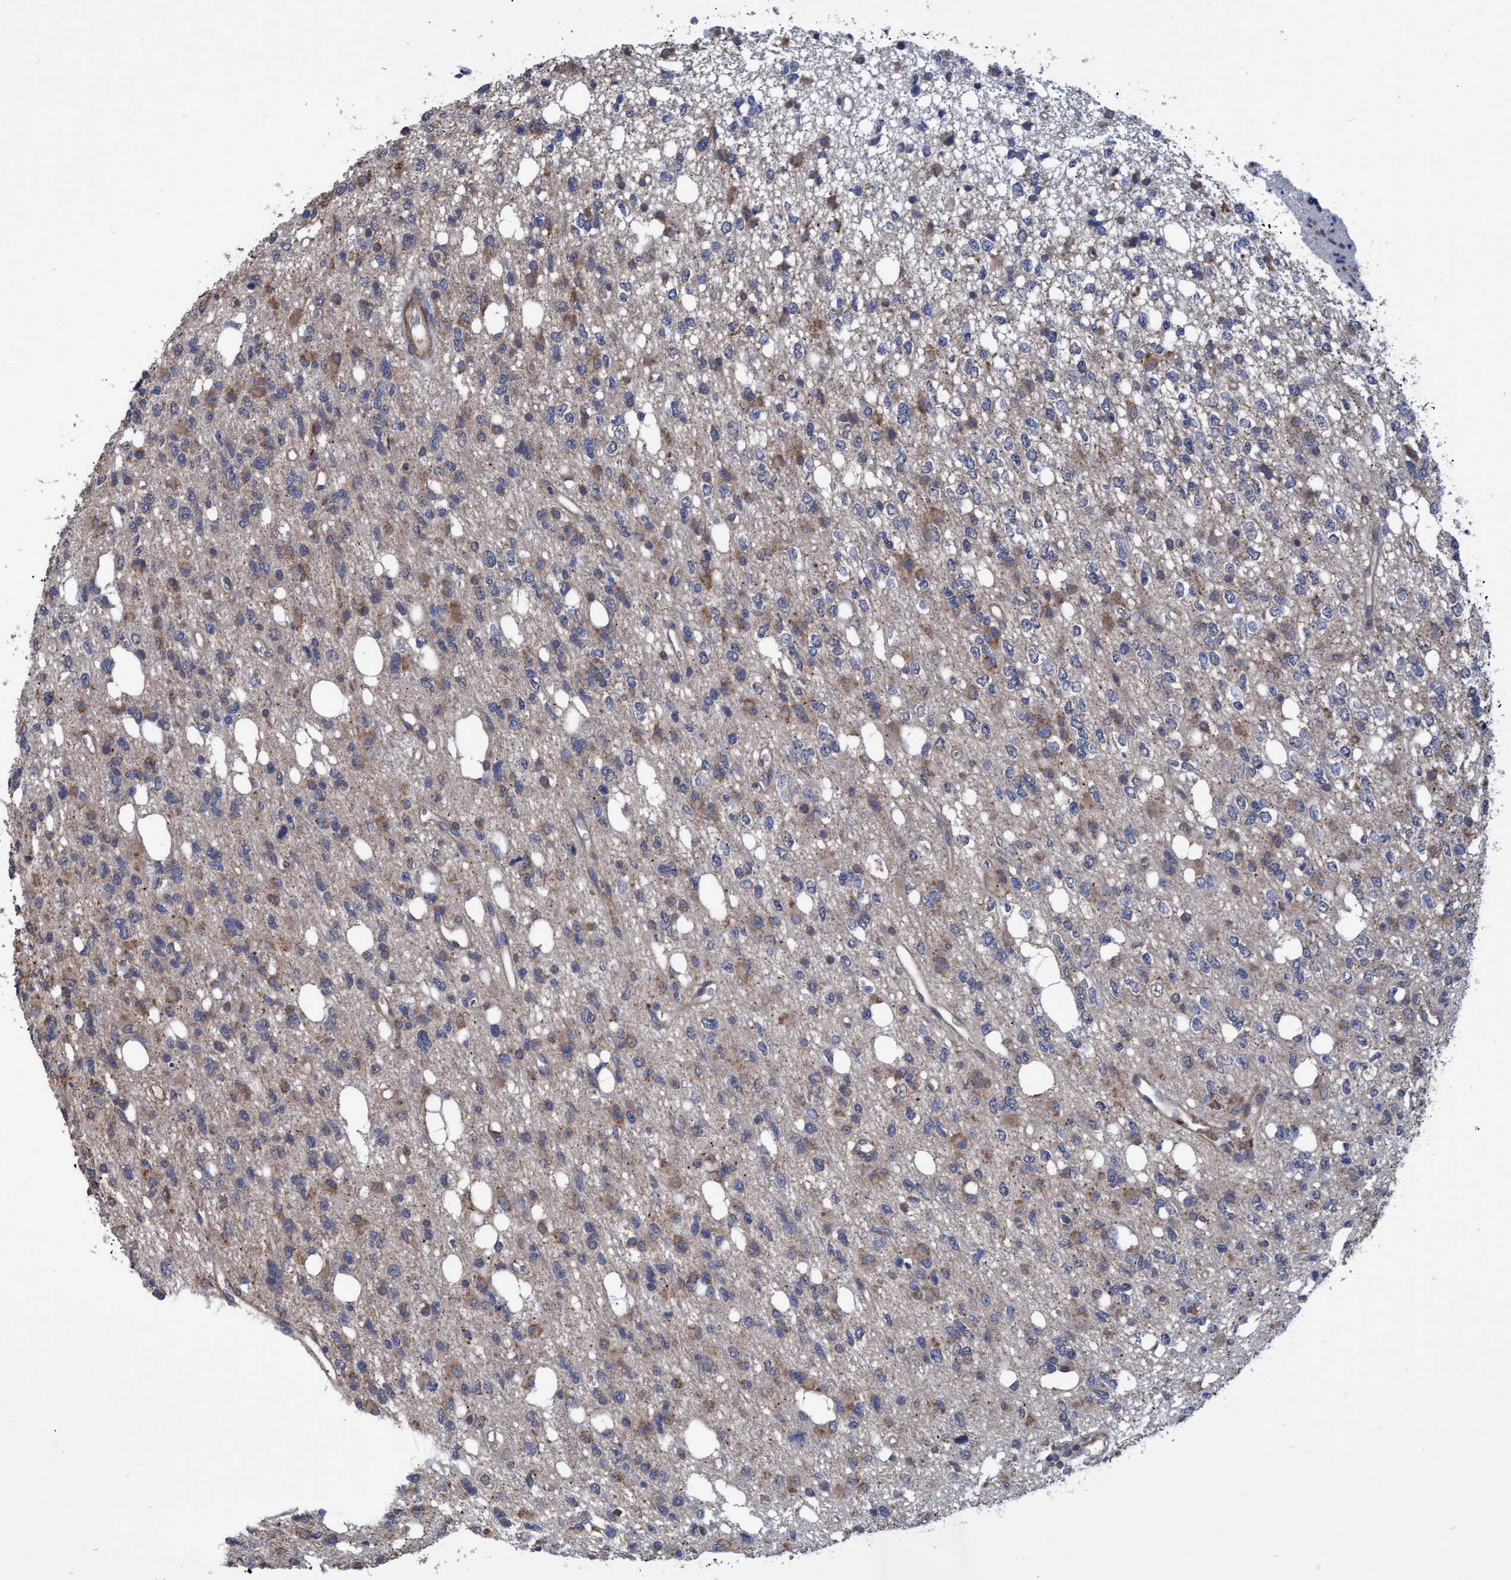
{"staining": {"intensity": "weak", "quantity": "25%-75%", "location": "cytoplasmic/membranous"}, "tissue": "glioma", "cell_type": "Tumor cells", "image_type": "cancer", "snomed": [{"axis": "morphology", "description": "Glioma, malignant, High grade"}, {"axis": "topography", "description": "Brain"}], "caption": "A low amount of weak cytoplasmic/membranous positivity is identified in about 25%-75% of tumor cells in malignant glioma (high-grade) tissue.", "gene": "NAA15", "patient": {"sex": "female", "age": 62}}